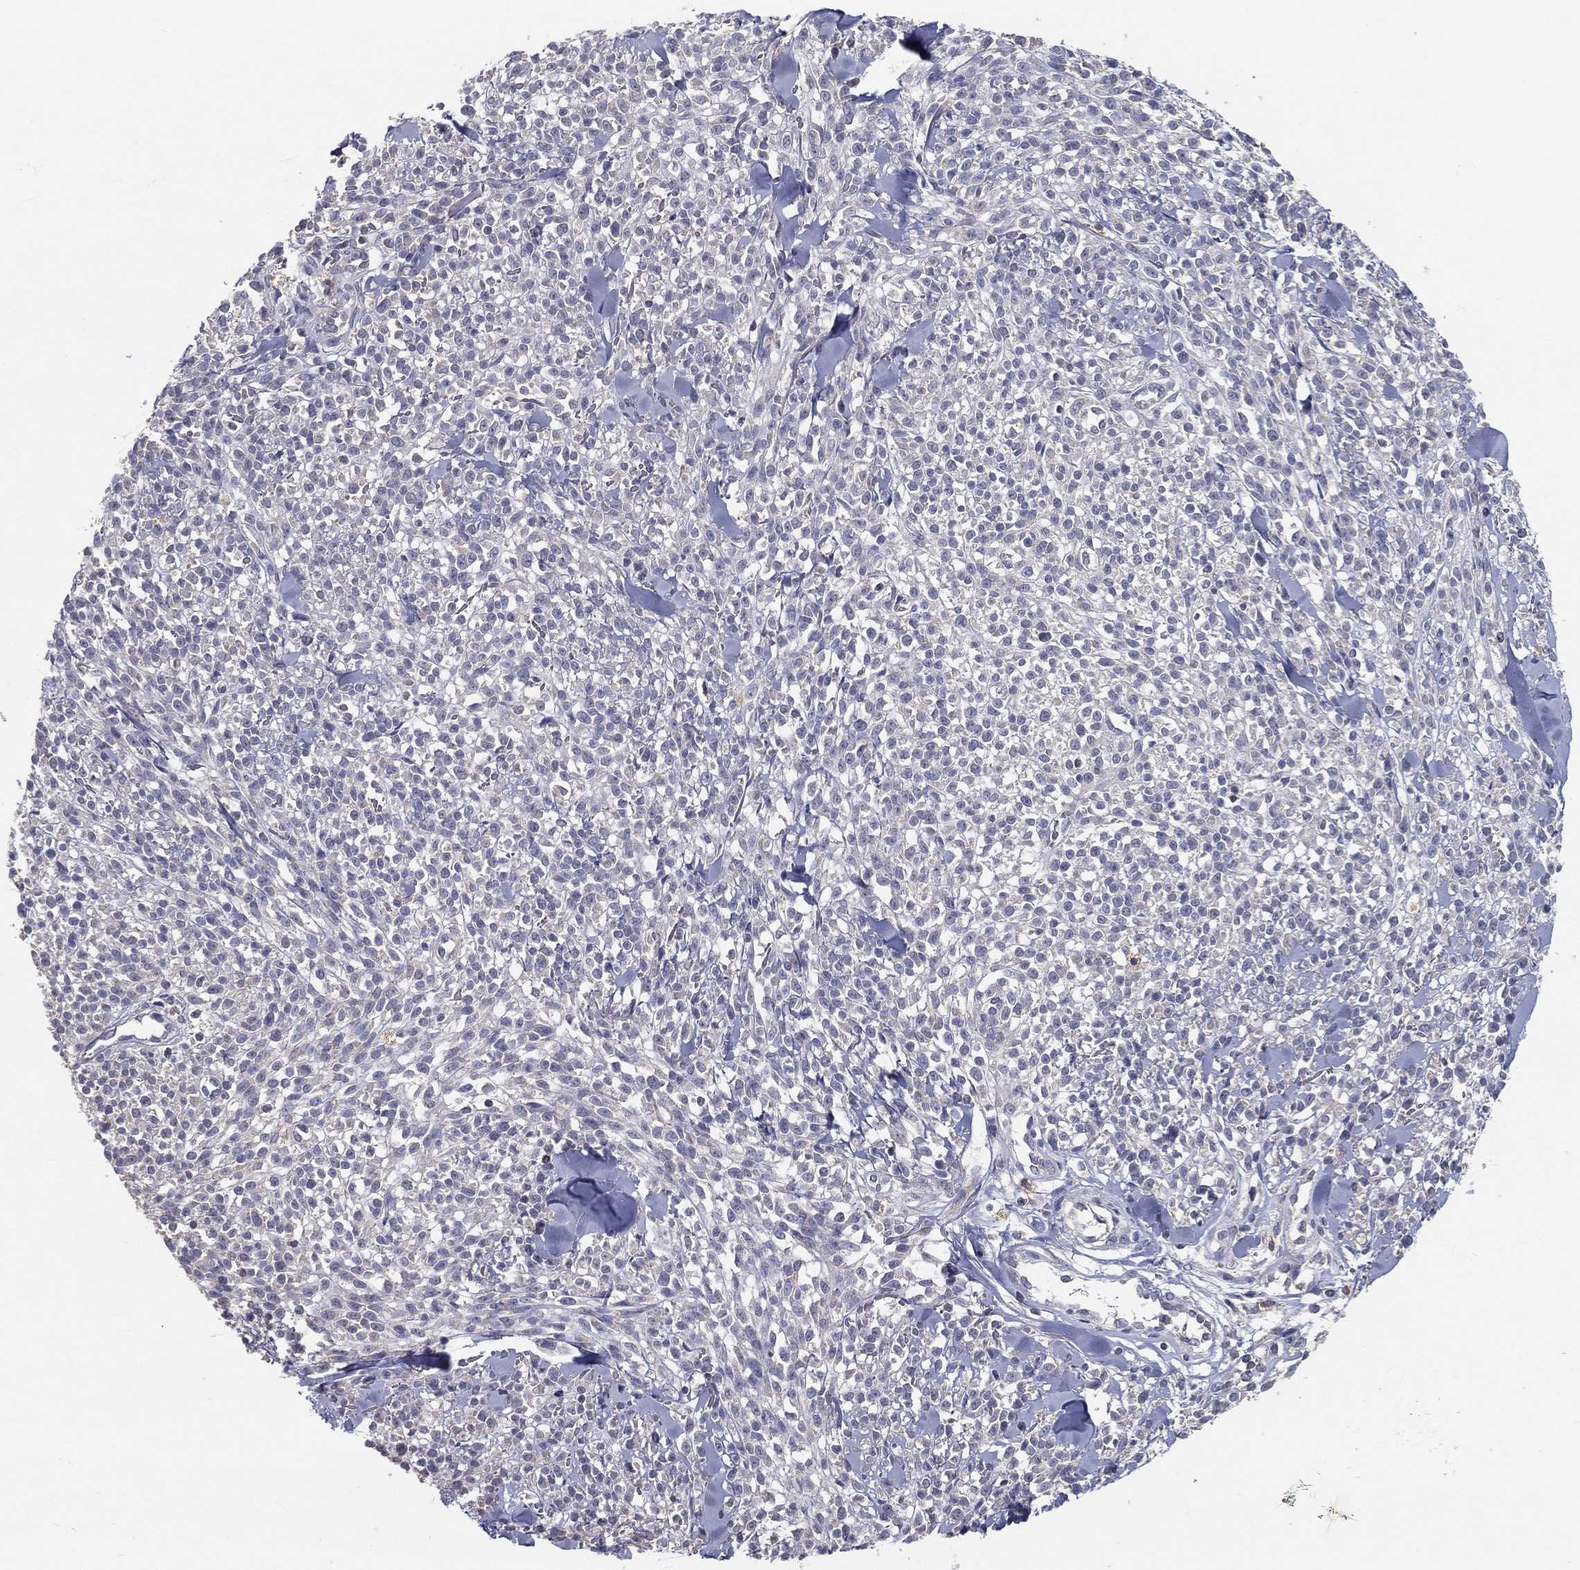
{"staining": {"intensity": "negative", "quantity": "none", "location": "none"}, "tissue": "melanoma", "cell_type": "Tumor cells", "image_type": "cancer", "snomed": [{"axis": "morphology", "description": "Malignant melanoma, NOS"}, {"axis": "topography", "description": "Skin"}, {"axis": "topography", "description": "Skin of trunk"}], "caption": "IHC of human melanoma demonstrates no positivity in tumor cells.", "gene": "PCSK1", "patient": {"sex": "male", "age": 74}}